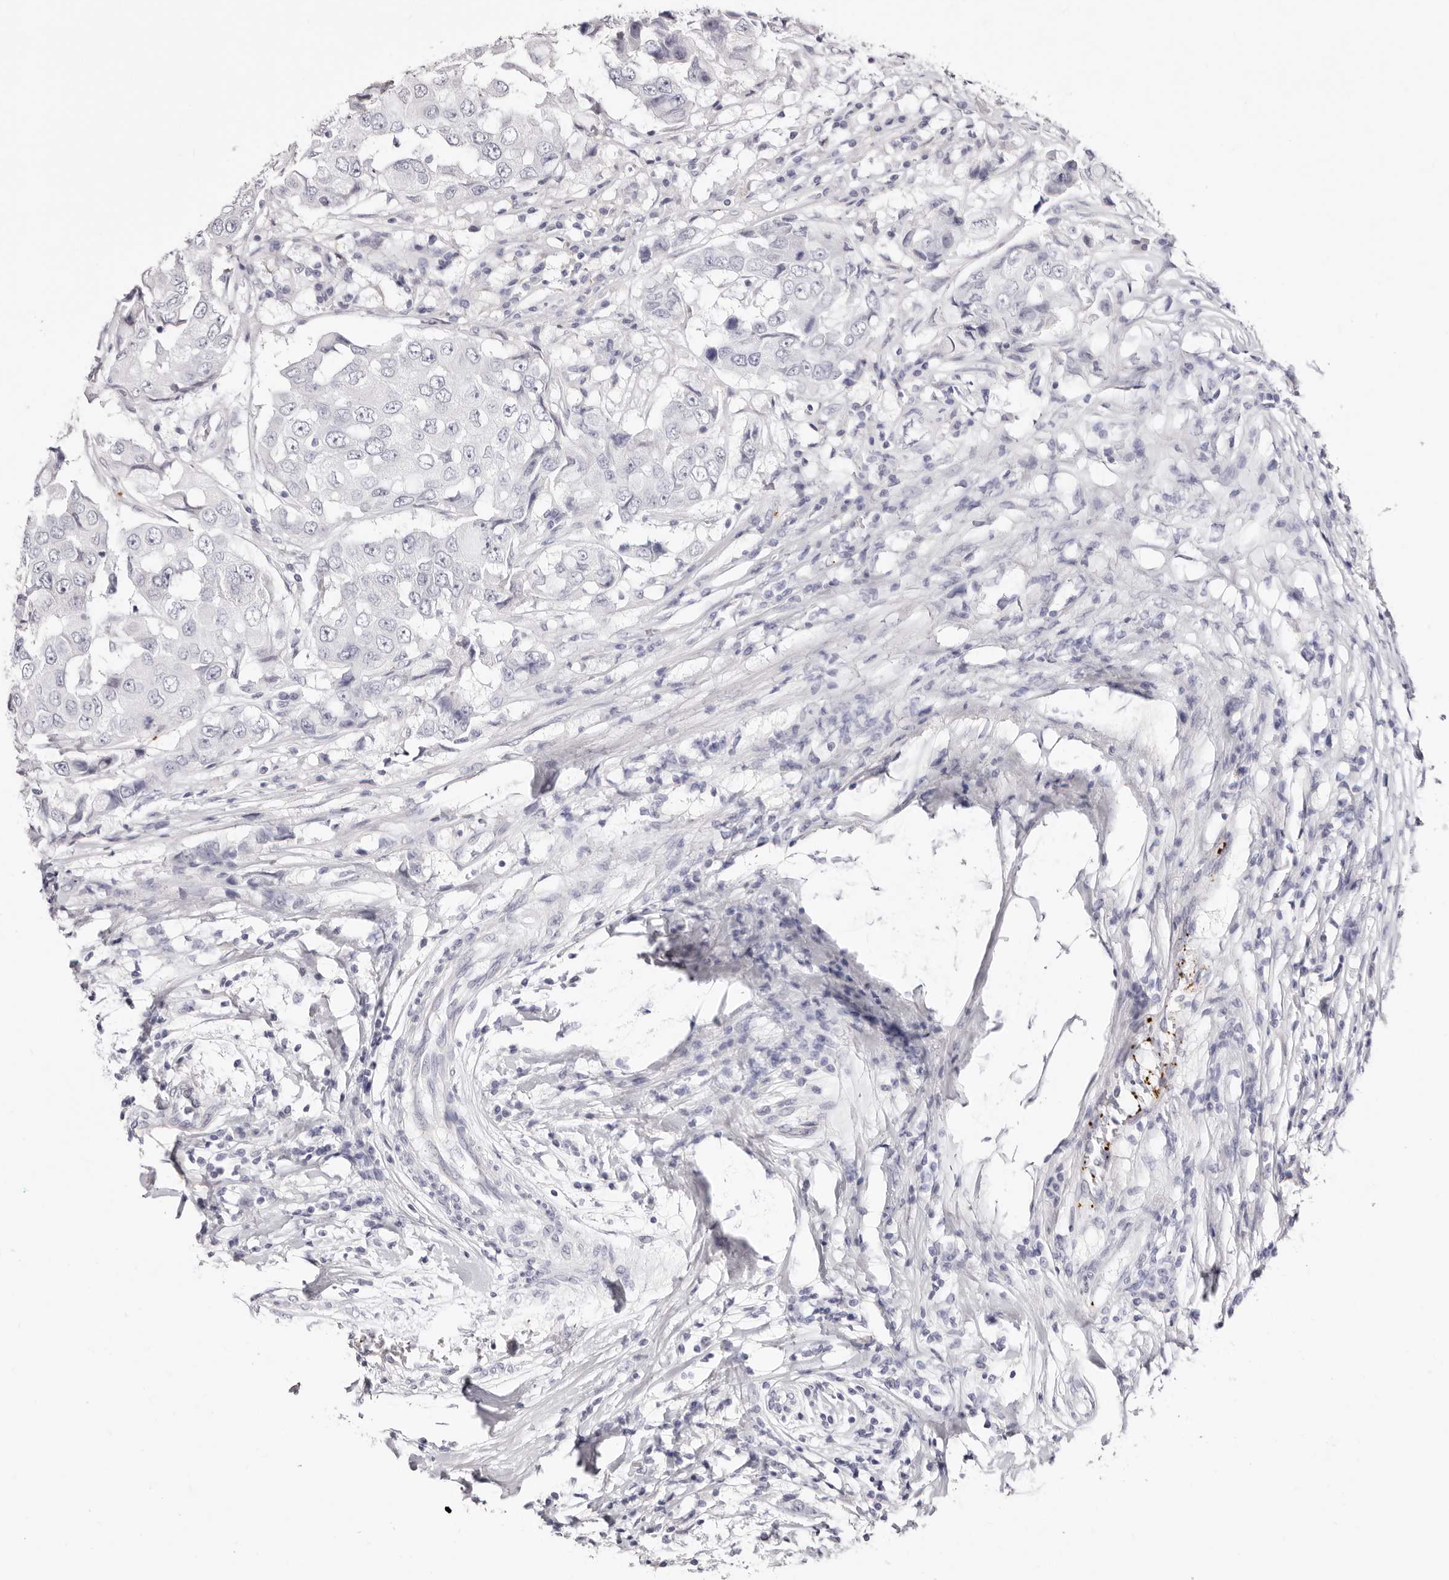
{"staining": {"intensity": "negative", "quantity": "none", "location": "none"}, "tissue": "breast cancer", "cell_type": "Tumor cells", "image_type": "cancer", "snomed": [{"axis": "morphology", "description": "Duct carcinoma"}, {"axis": "topography", "description": "Breast"}], "caption": "IHC of infiltrating ductal carcinoma (breast) shows no positivity in tumor cells.", "gene": "PF4", "patient": {"sex": "female", "age": 27}}